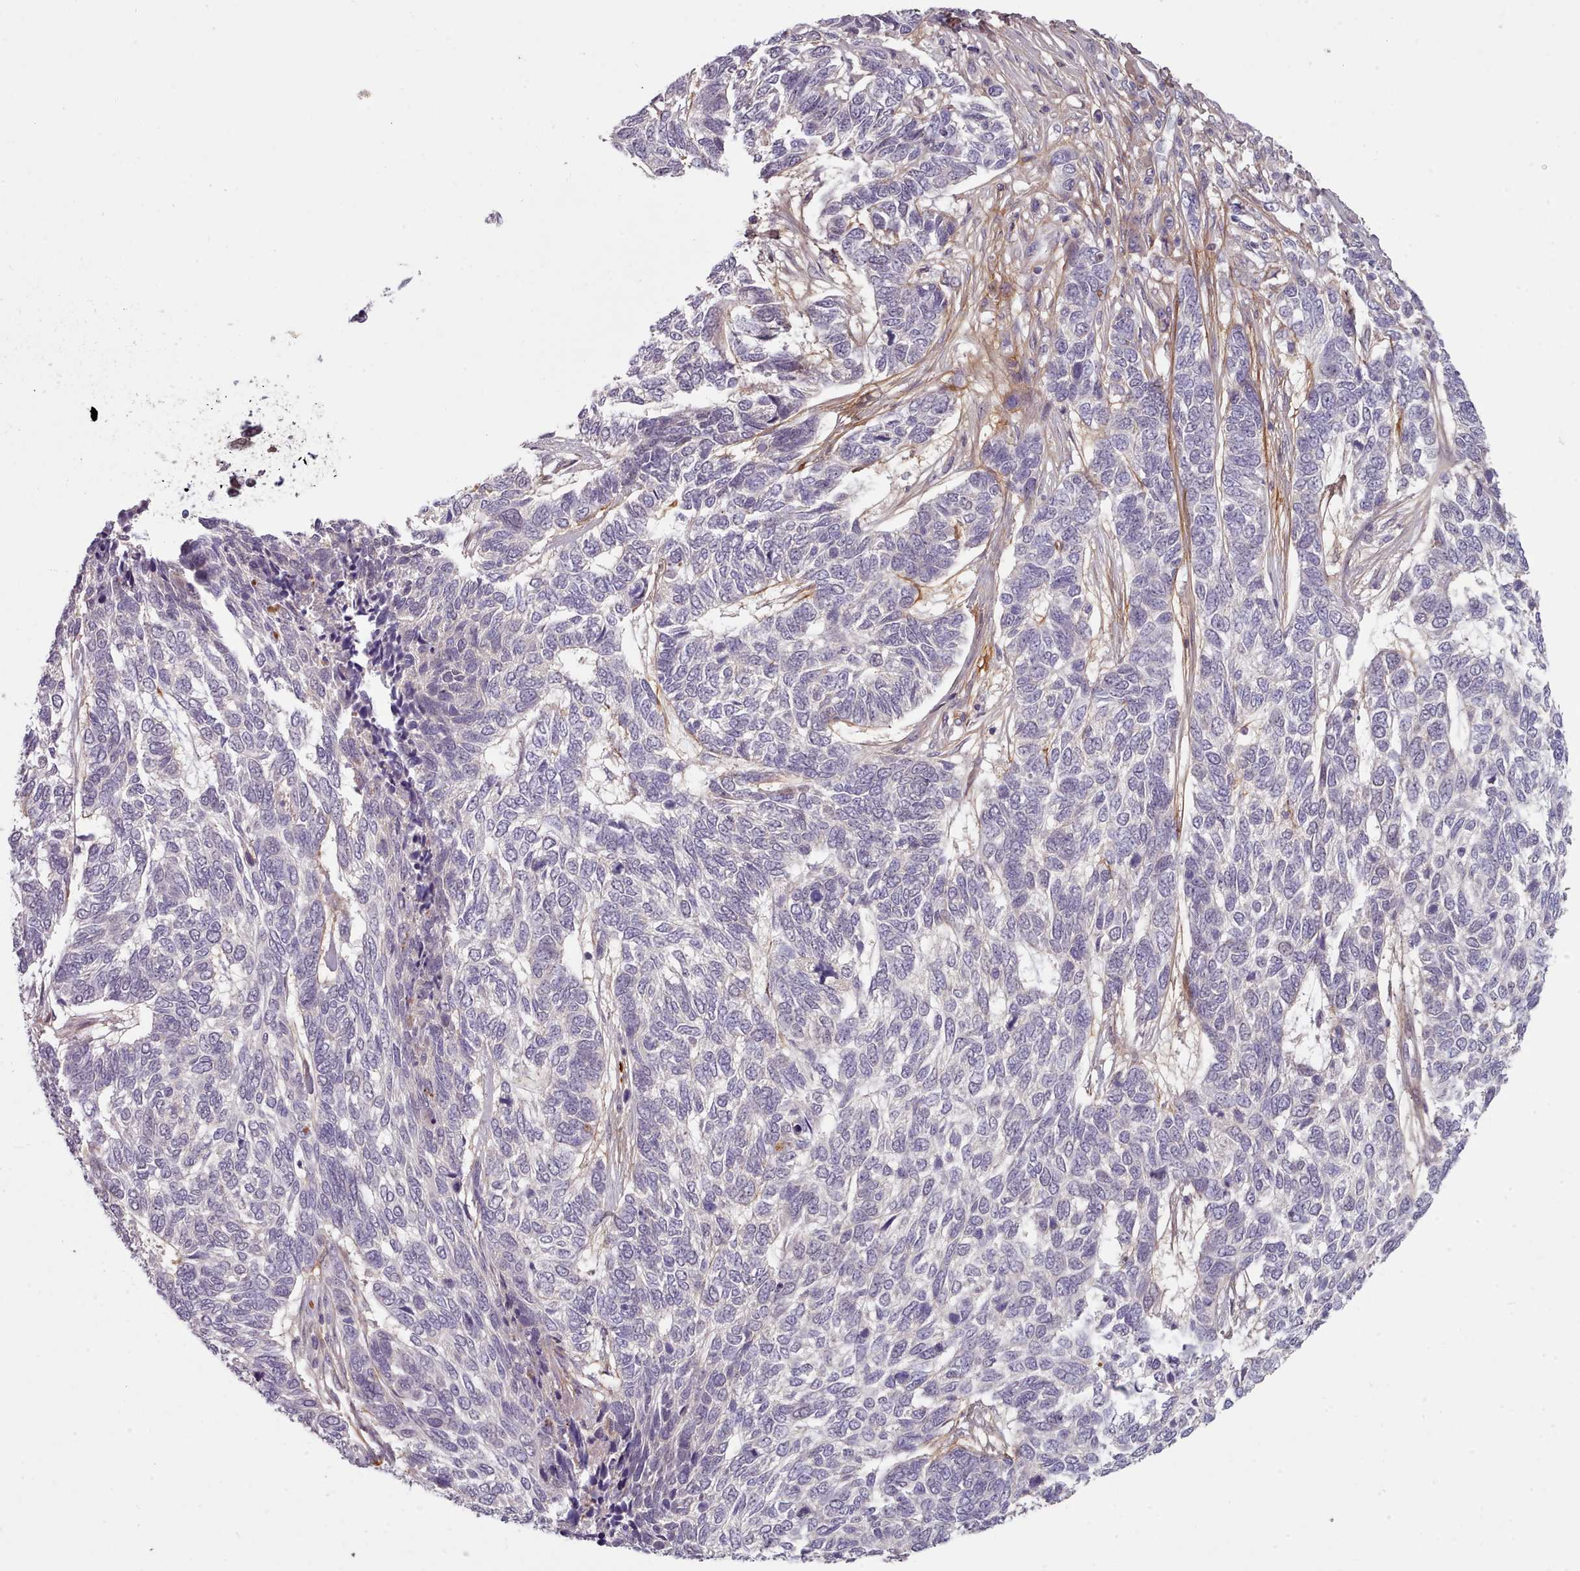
{"staining": {"intensity": "negative", "quantity": "none", "location": "none"}, "tissue": "skin cancer", "cell_type": "Tumor cells", "image_type": "cancer", "snomed": [{"axis": "morphology", "description": "Basal cell carcinoma"}, {"axis": "topography", "description": "Skin"}], "caption": "Tumor cells show no significant protein positivity in skin cancer.", "gene": "CLNS1A", "patient": {"sex": "female", "age": 65}}